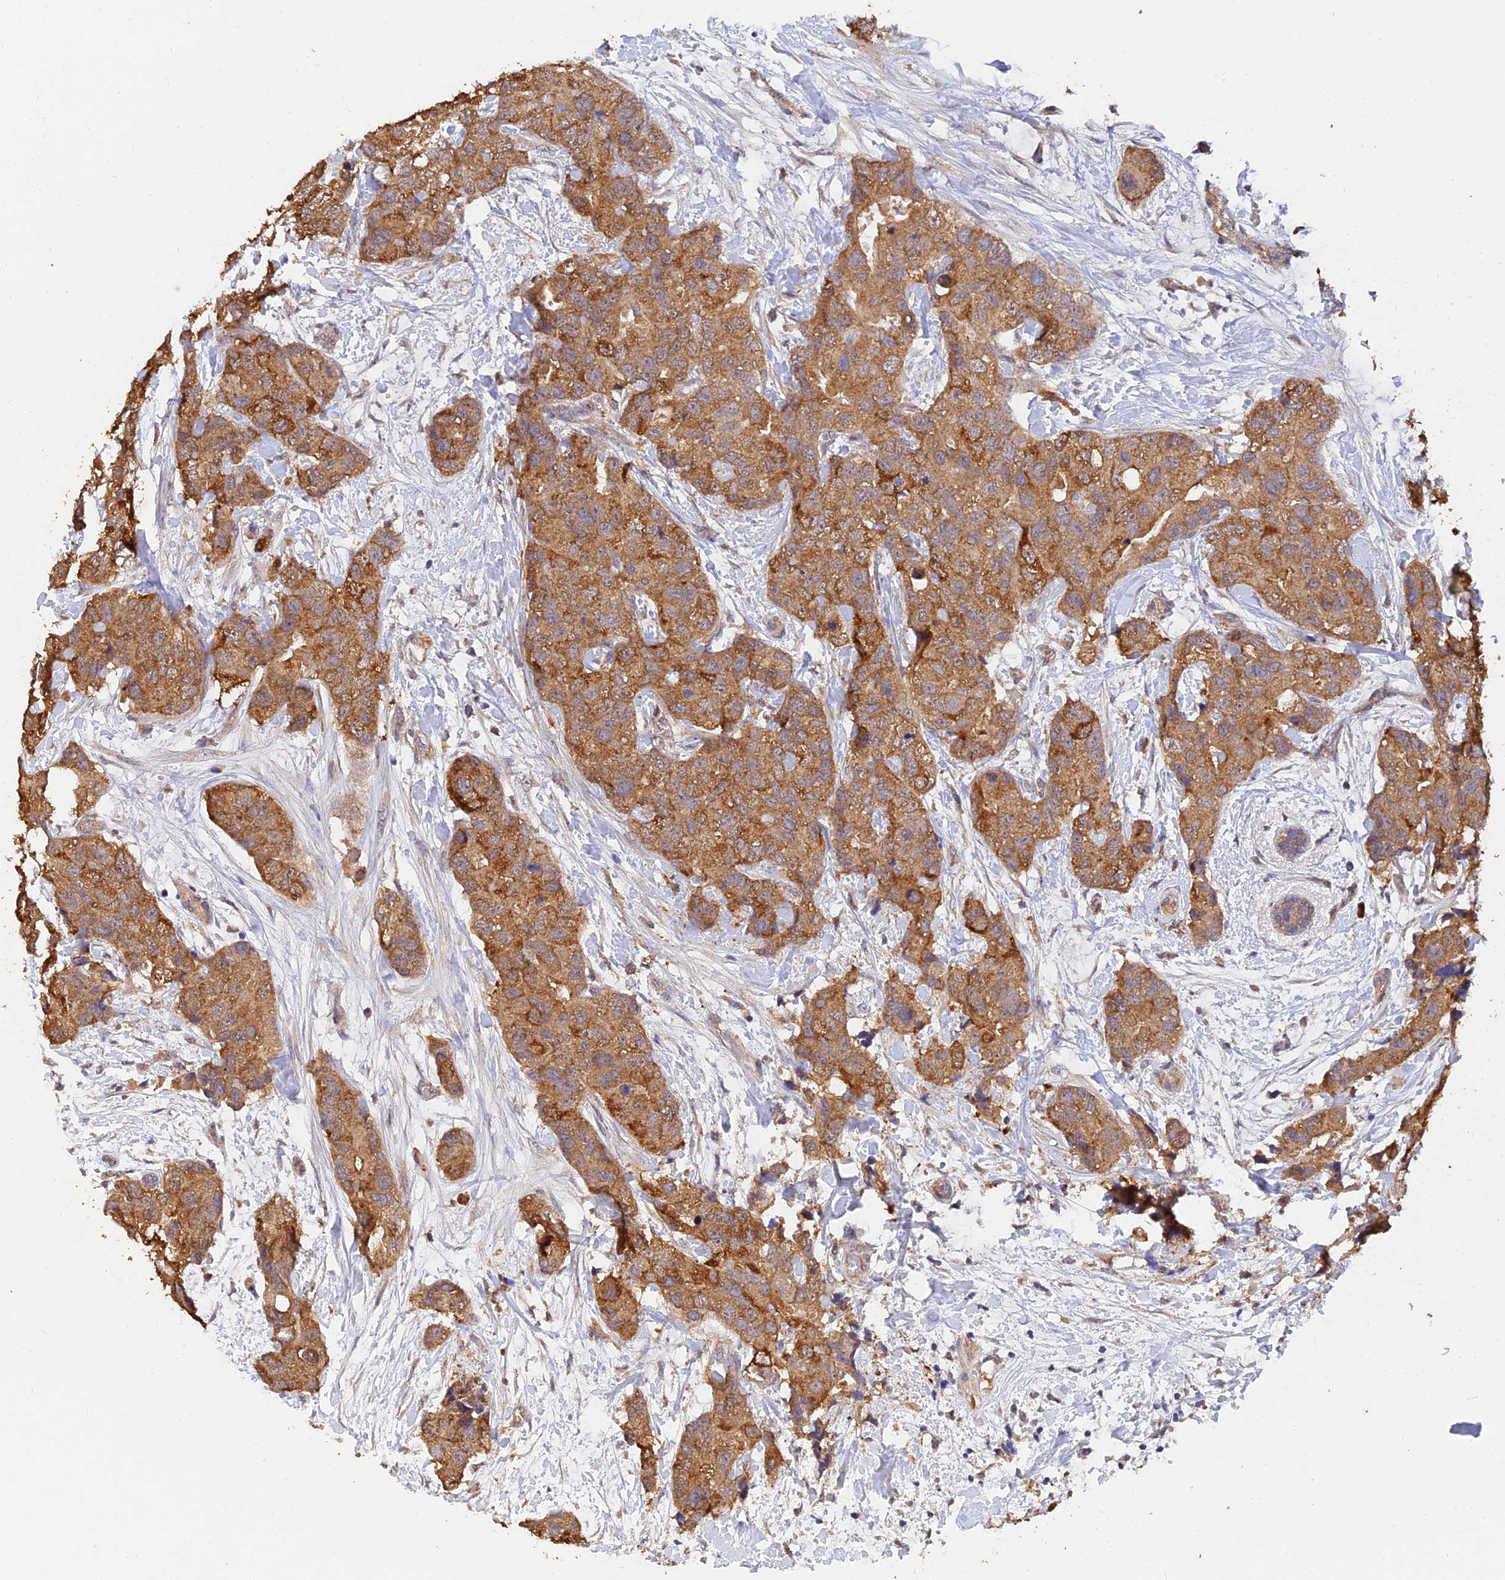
{"staining": {"intensity": "moderate", "quantity": ">75%", "location": "cytoplasmic/membranous"}, "tissue": "breast cancer", "cell_type": "Tumor cells", "image_type": "cancer", "snomed": [{"axis": "morphology", "description": "Duct carcinoma"}, {"axis": "topography", "description": "Breast"}], "caption": "Immunohistochemical staining of breast cancer displays medium levels of moderate cytoplasmic/membranous protein expression in about >75% of tumor cells.", "gene": "SLC38A11", "patient": {"sex": "female", "age": 62}}